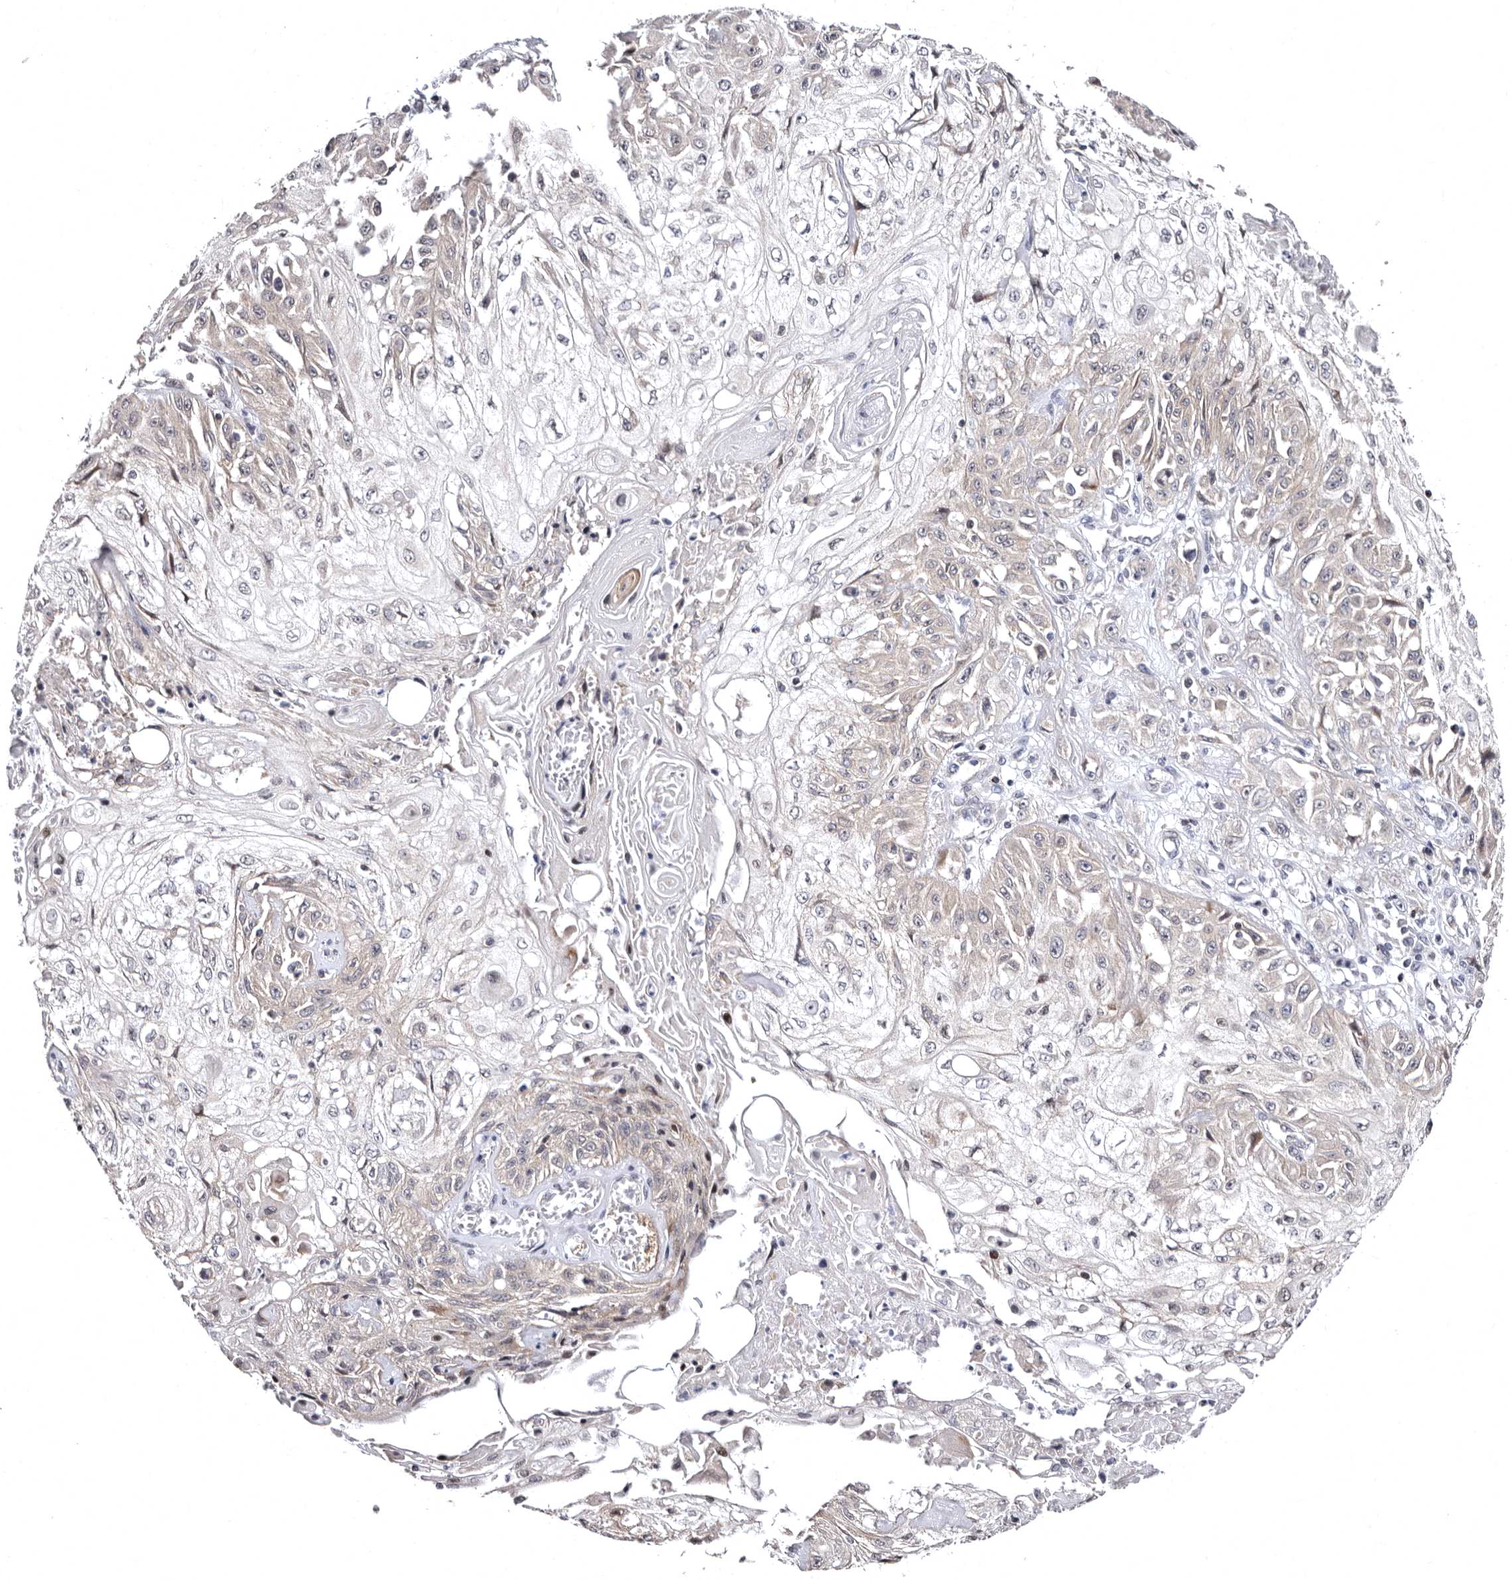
{"staining": {"intensity": "negative", "quantity": "none", "location": "none"}, "tissue": "skin cancer", "cell_type": "Tumor cells", "image_type": "cancer", "snomed": [{"axis": "morphology", "description": "Squamous cell carcinoma, NOS"}, {"axis": "morphology", "description": "Squamous cell carcinoma, metastatic, NOS"}, {"axis": "topography", "description": "Skin"}, {"axis": "topography", "description": "Lymph node"}], "caption": "A high-resolution micrograph shows immunohistochemistry (IHC) staining of skin squamous cell carcinoma, which shows no significant expression in tumor cells.", "gene": "PHF20L1", "patient": {"sex": "male", "age": 75}}